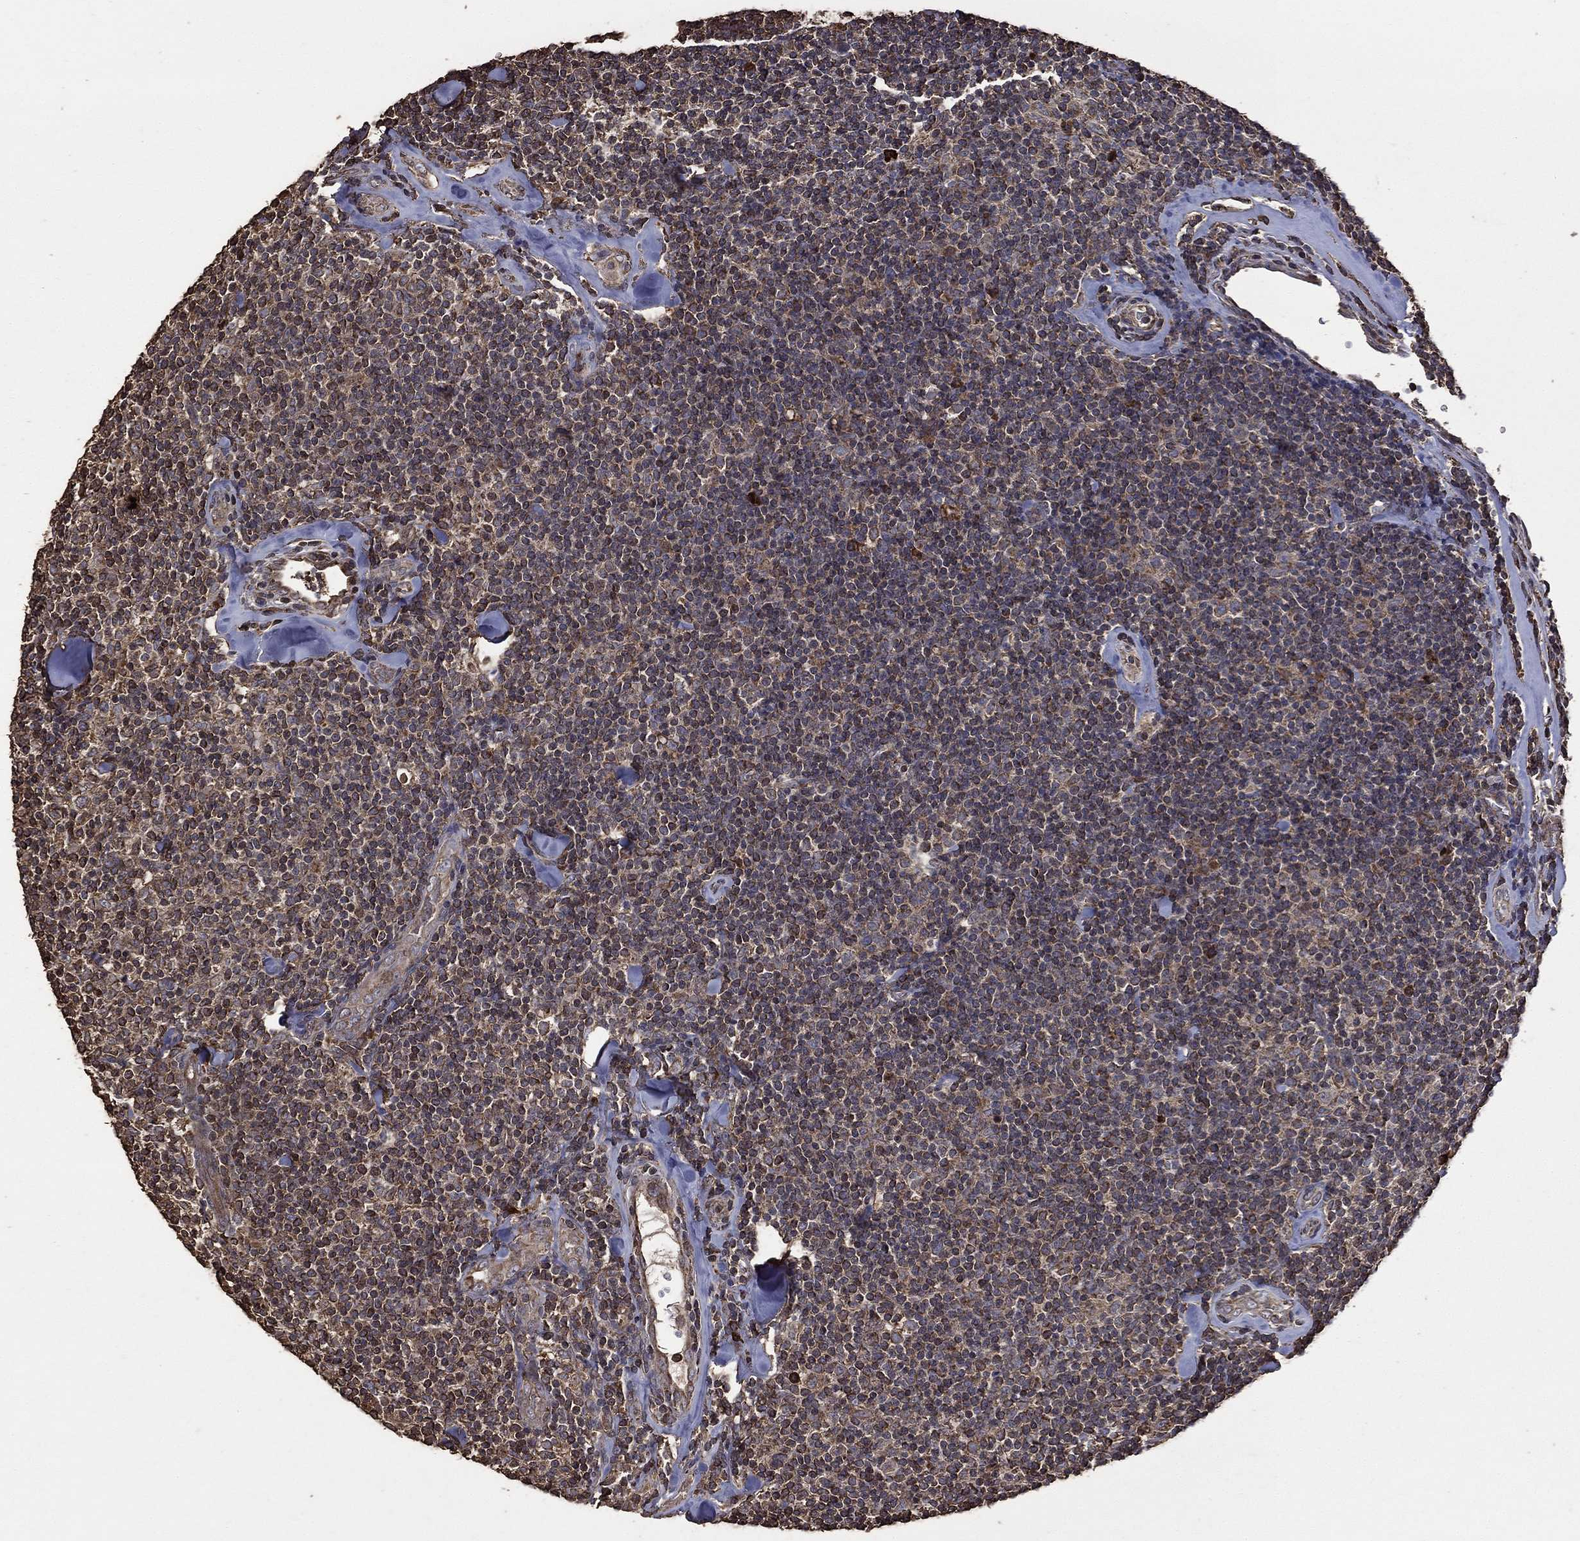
{"staining": {"intensity": "weak", "quantity": "<25%", "location": "cytoplasmic/membranous"}, "tissue": "lymphoma", "cell_type": "Tumor cells", "image_type": "cancer", "snomed": [{"axis": "morphology", "description": "Malignant lymphoma, non-Hodgkin's type, Low grade"}, {"axis": "topography", "description": "Lymph node"}], "caption": "Immunohistochemical staining of lymphoma reveals no significant staining in tumor cells.", "gene": "METTL27", "patient": {"sex": "female", "age": 56}}